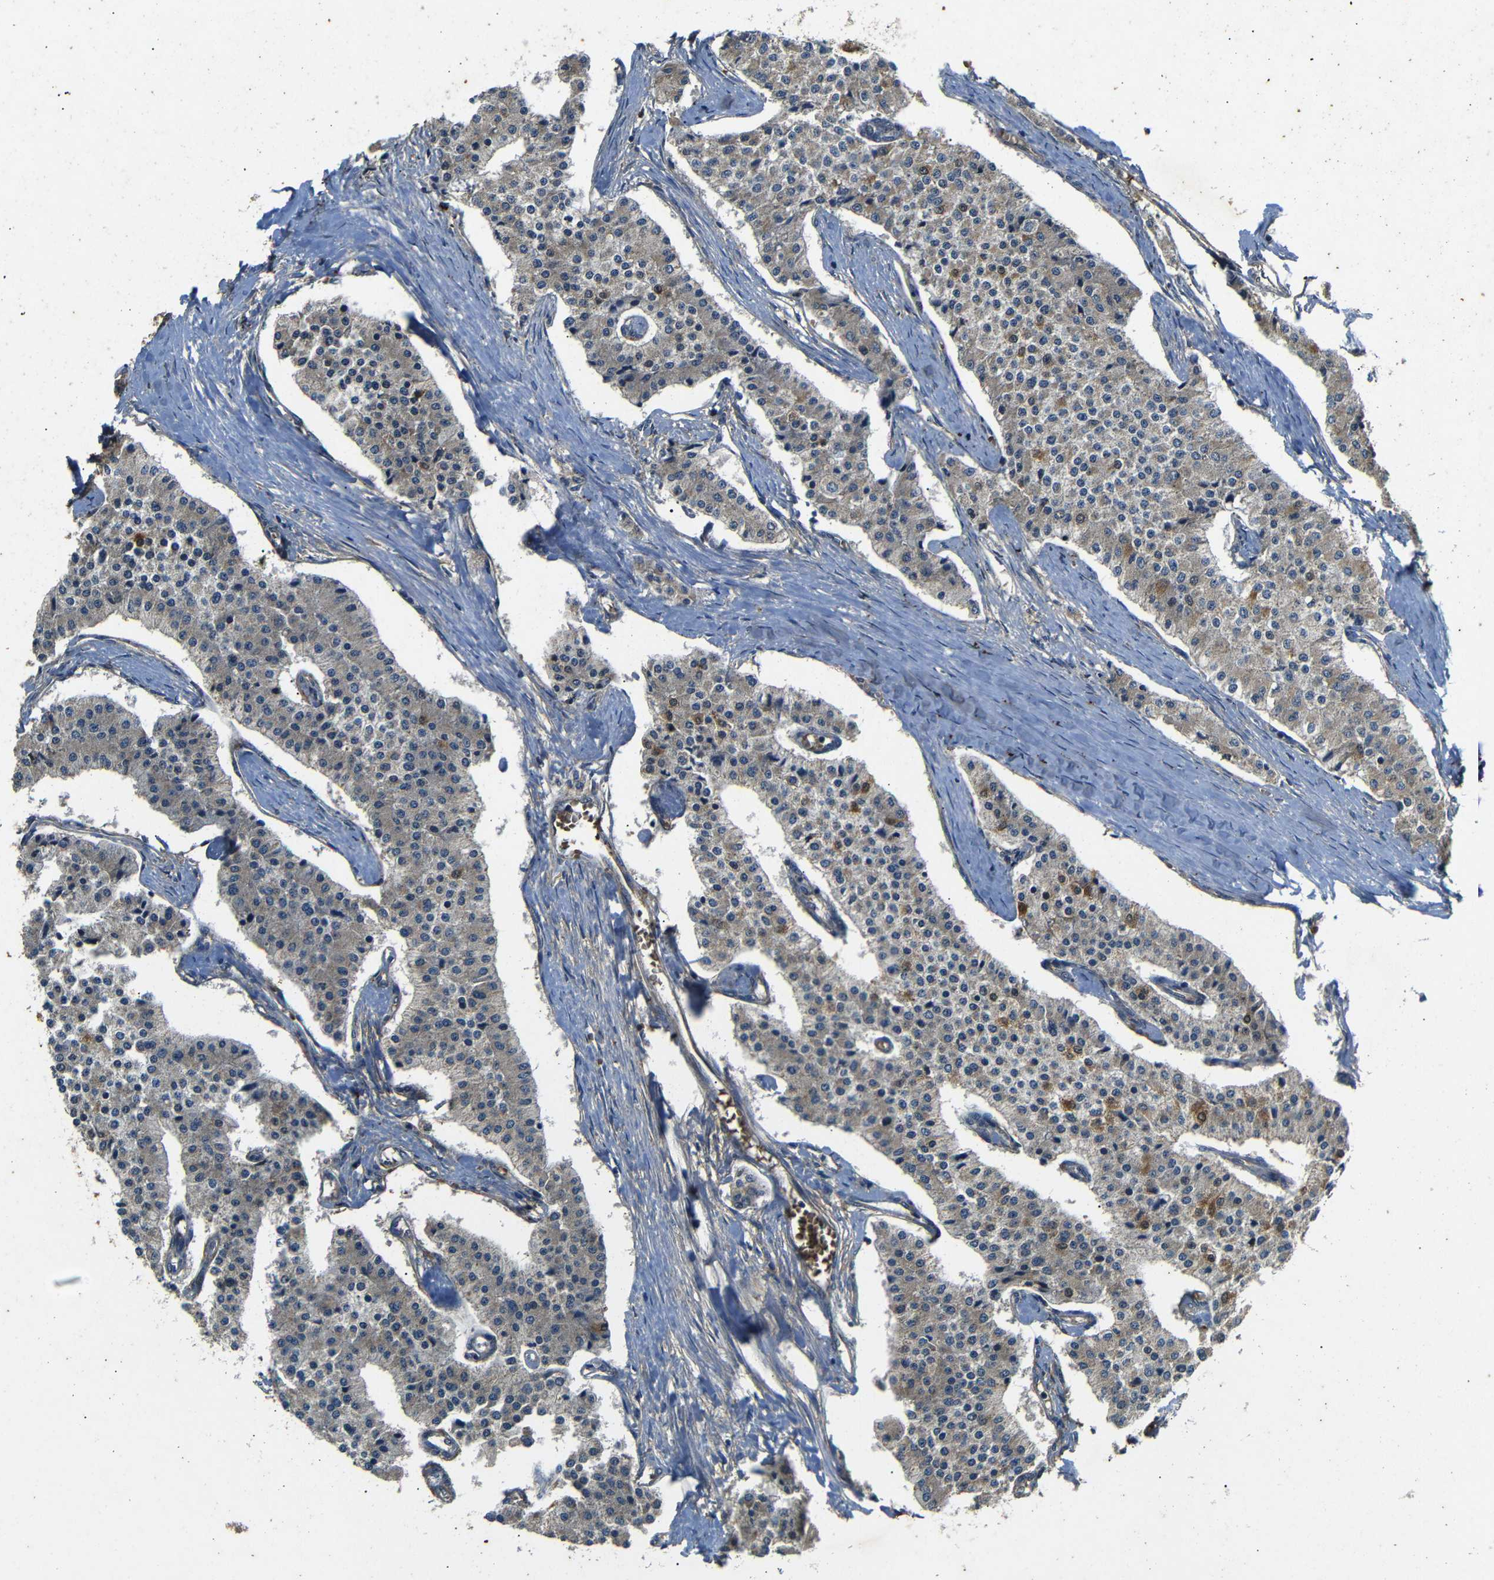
{"staining": {"intensity": "weak", "quantity": ">75%", "location": "cytoplasmic/membranous"}, "tissue": "carcinoid", "cell_type": "Tumor cells", "image_type": "cancer", "snomed": [{"axis": "morphology", "description": "Carcinoid, malignant, NOS"}, {"axis": "topography", "description": "Colon"}], "caption": "Weak cytoplasmic/membranous staining is appreciated in approximately >75% of tumor cells in carcinoid.", "gene": "TRPC1", "patient": {"sex": "female", "age": 52}}